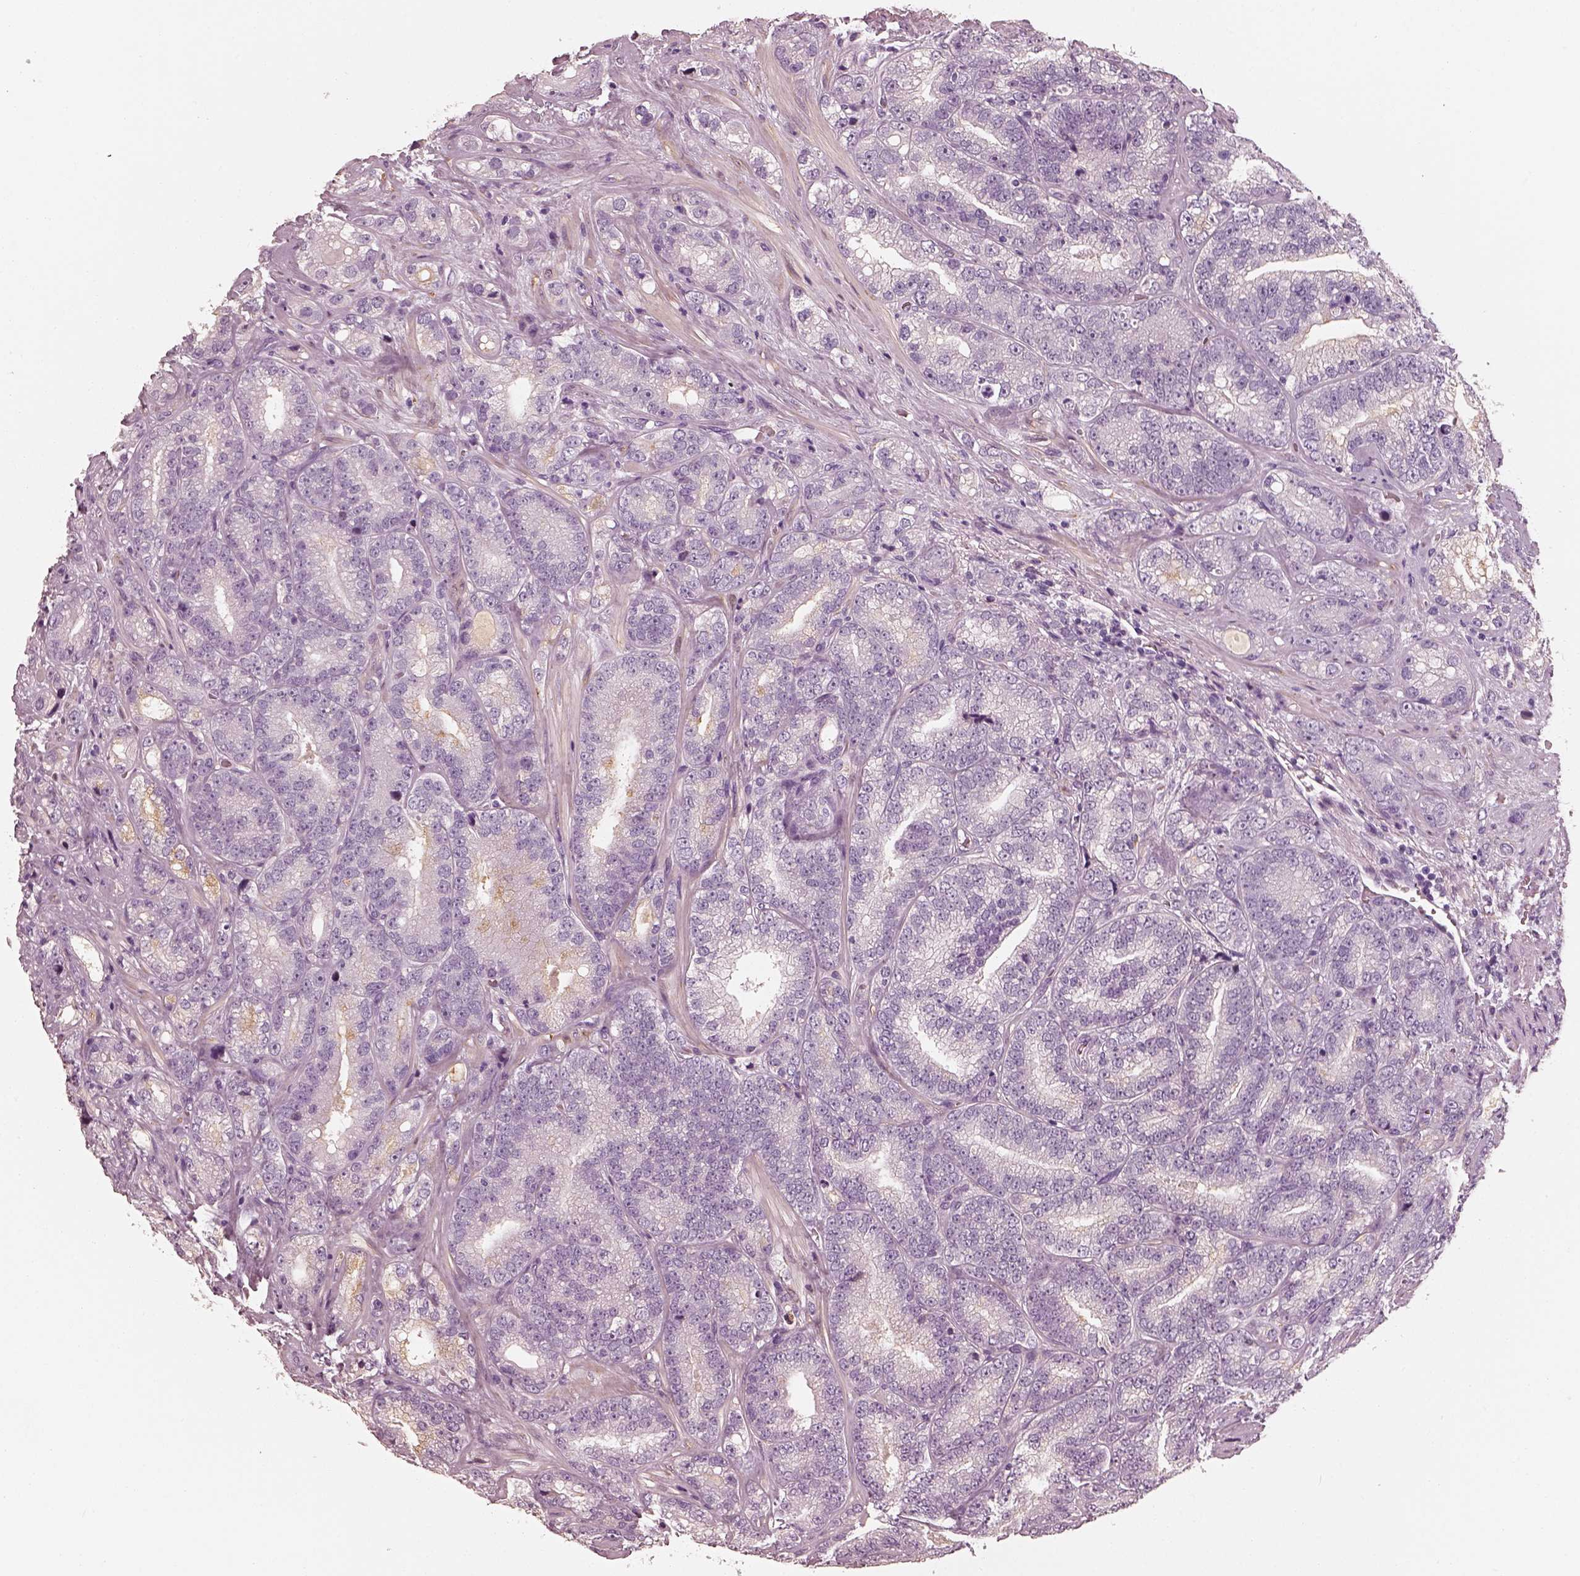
{"staining": {"intensity": "negative", "quantity": "none", "location": "none"}, "tissue": "prostate cancer", "cell_type": "Tumor cells", "image_type": "cancer", "snomed": [{"axis": "morphology", "description": "Adenocarcinoma, NOS"}, {"axis": "topography", "description": "Prostate"}], "caption": "A histopathology image of prostate cancer (adenocarcinoma) stained for a protein displays no brown staining in tumor cells.", "gene": "RS1", "patient": {"sex": "male", "age": 63}}